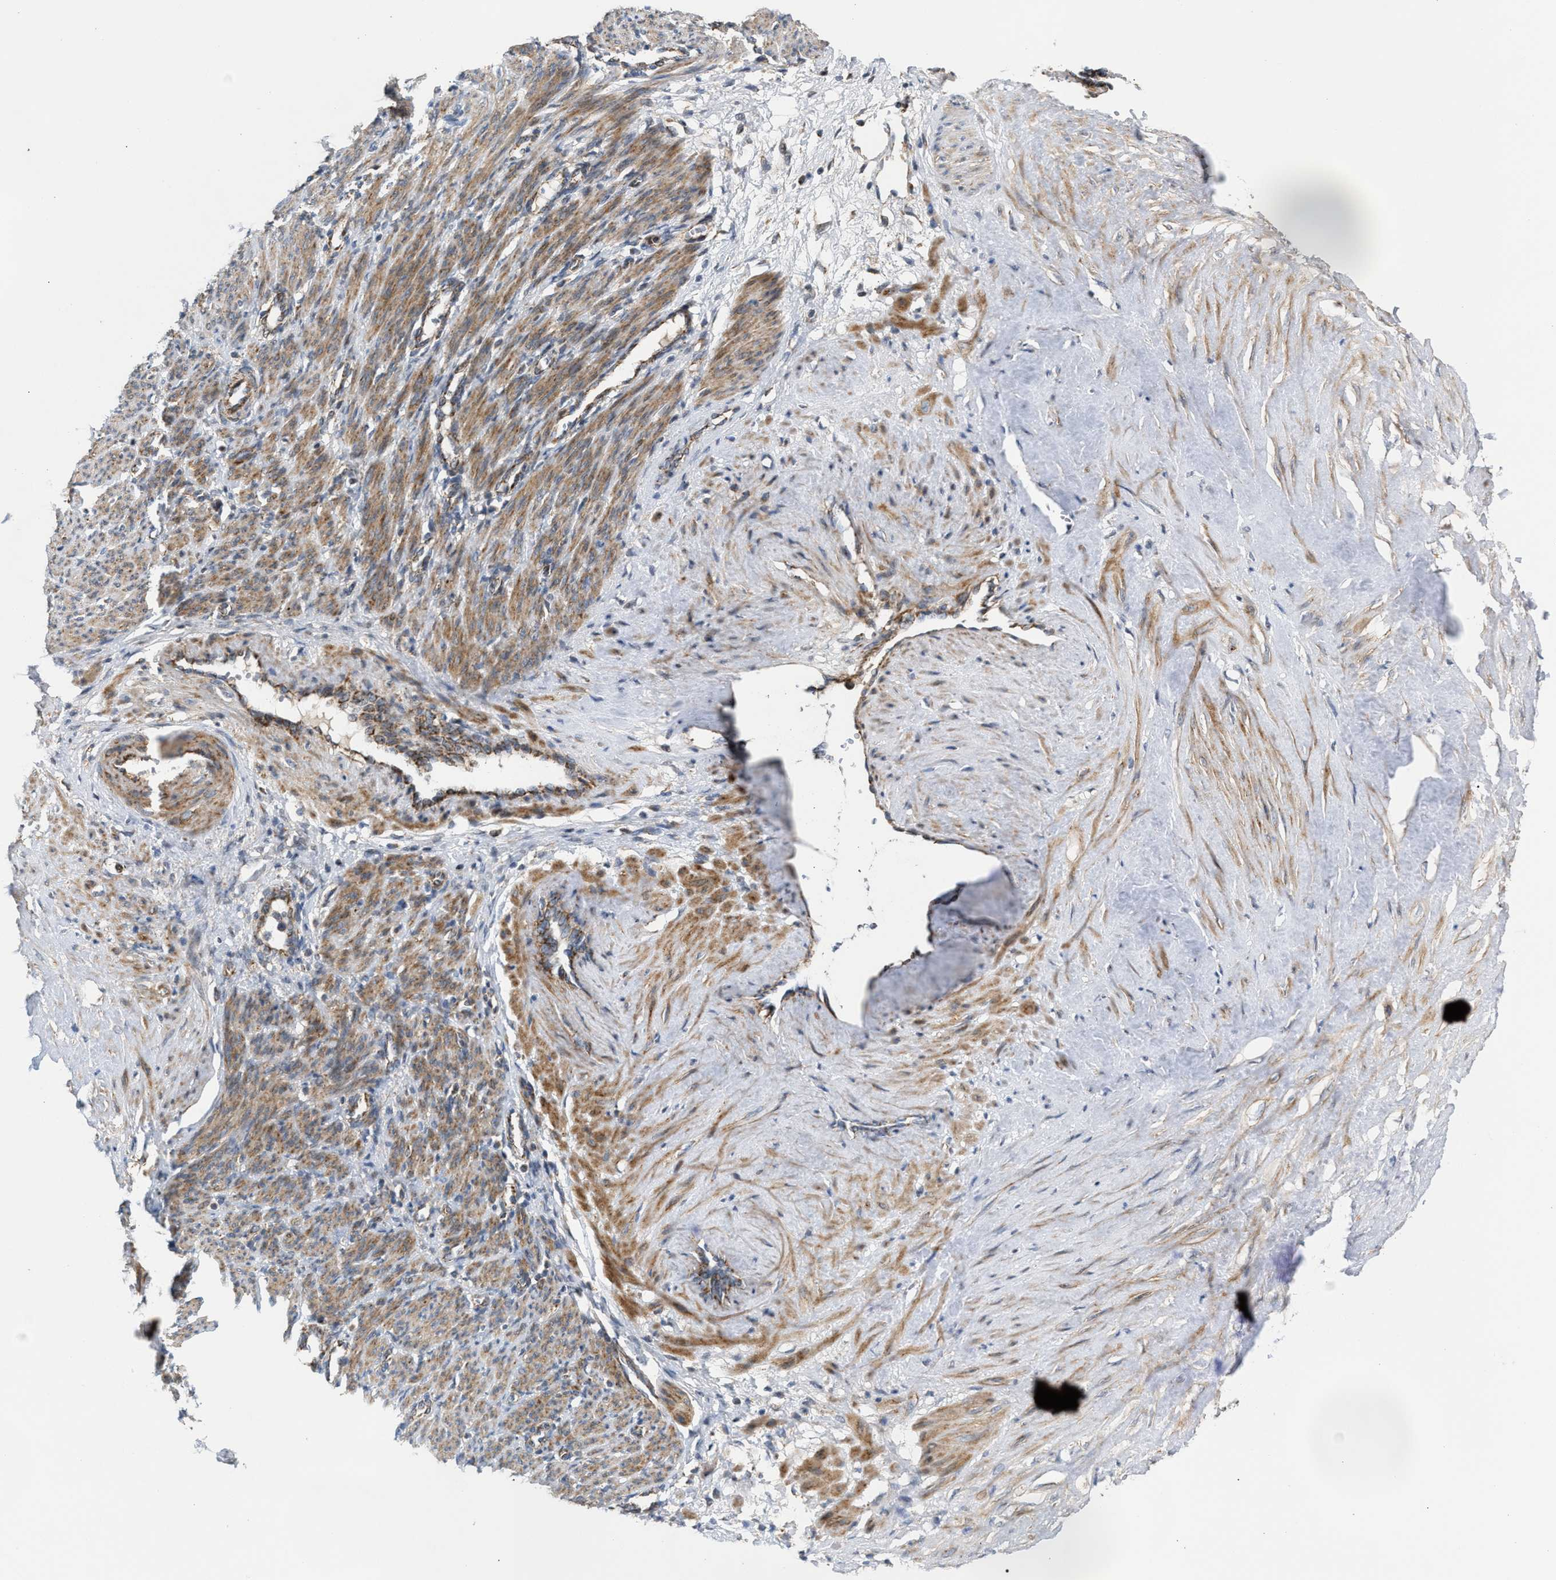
{"staining": {"intensity": "moderate", "quantity": ">75%", "location": "cytoplasmic/membranous"}, "tissue": "smooth muscle", "cell_type": "Smooth muscle cells", "image_type": "normal", "snomed": [{"axis": "morphology", "description": "Normal tissue, NOS"}, {"axis": "topography", "description": "Endometrium"}], "caption": "The photomicrograph exhibits a brown stain indicating the presence of a protein in the cytoplasmic/membranous of smooth muscle cells in smooth muscle.", "gene": "TACO1", "patient": {"sex": "female", "age": 33}}